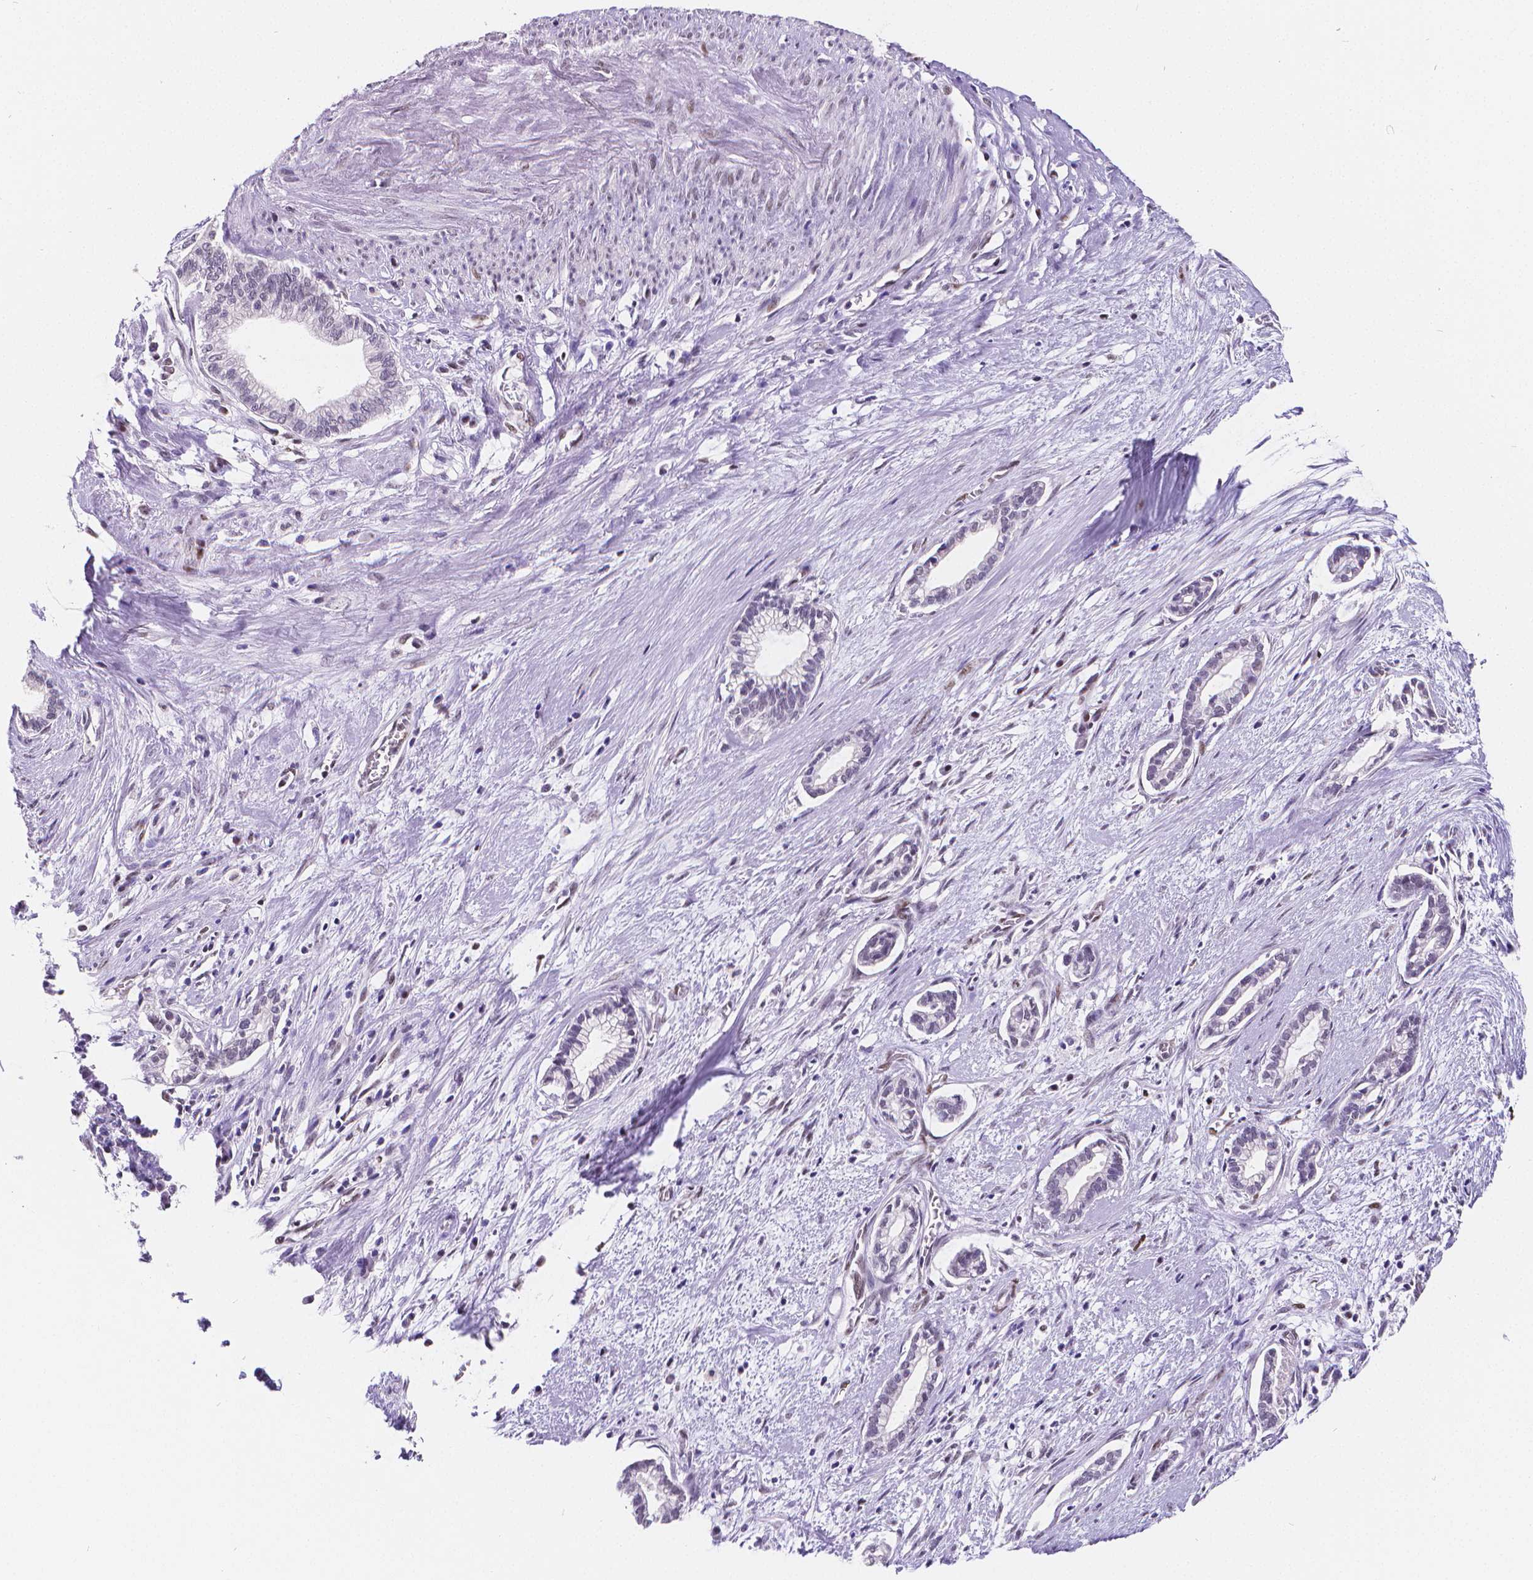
{"staining": {"intensity": "negative", "quantity": "none", "location": "none"}, "tissue": "cervical cancer", "cell_type": "Tumor cells", "image_type": "cancer", "snomed": [{"axis": "morphology", "description": "Adenocarcinoma, NOS"}, {"axis": "topography", "description": "Cervix"}], "caption": "The image demonstrates no staining of tumor cells in cervical adenocarcinoma.", "gene": "MEF2C", "patient": {"sex": "female", "age": 62}}